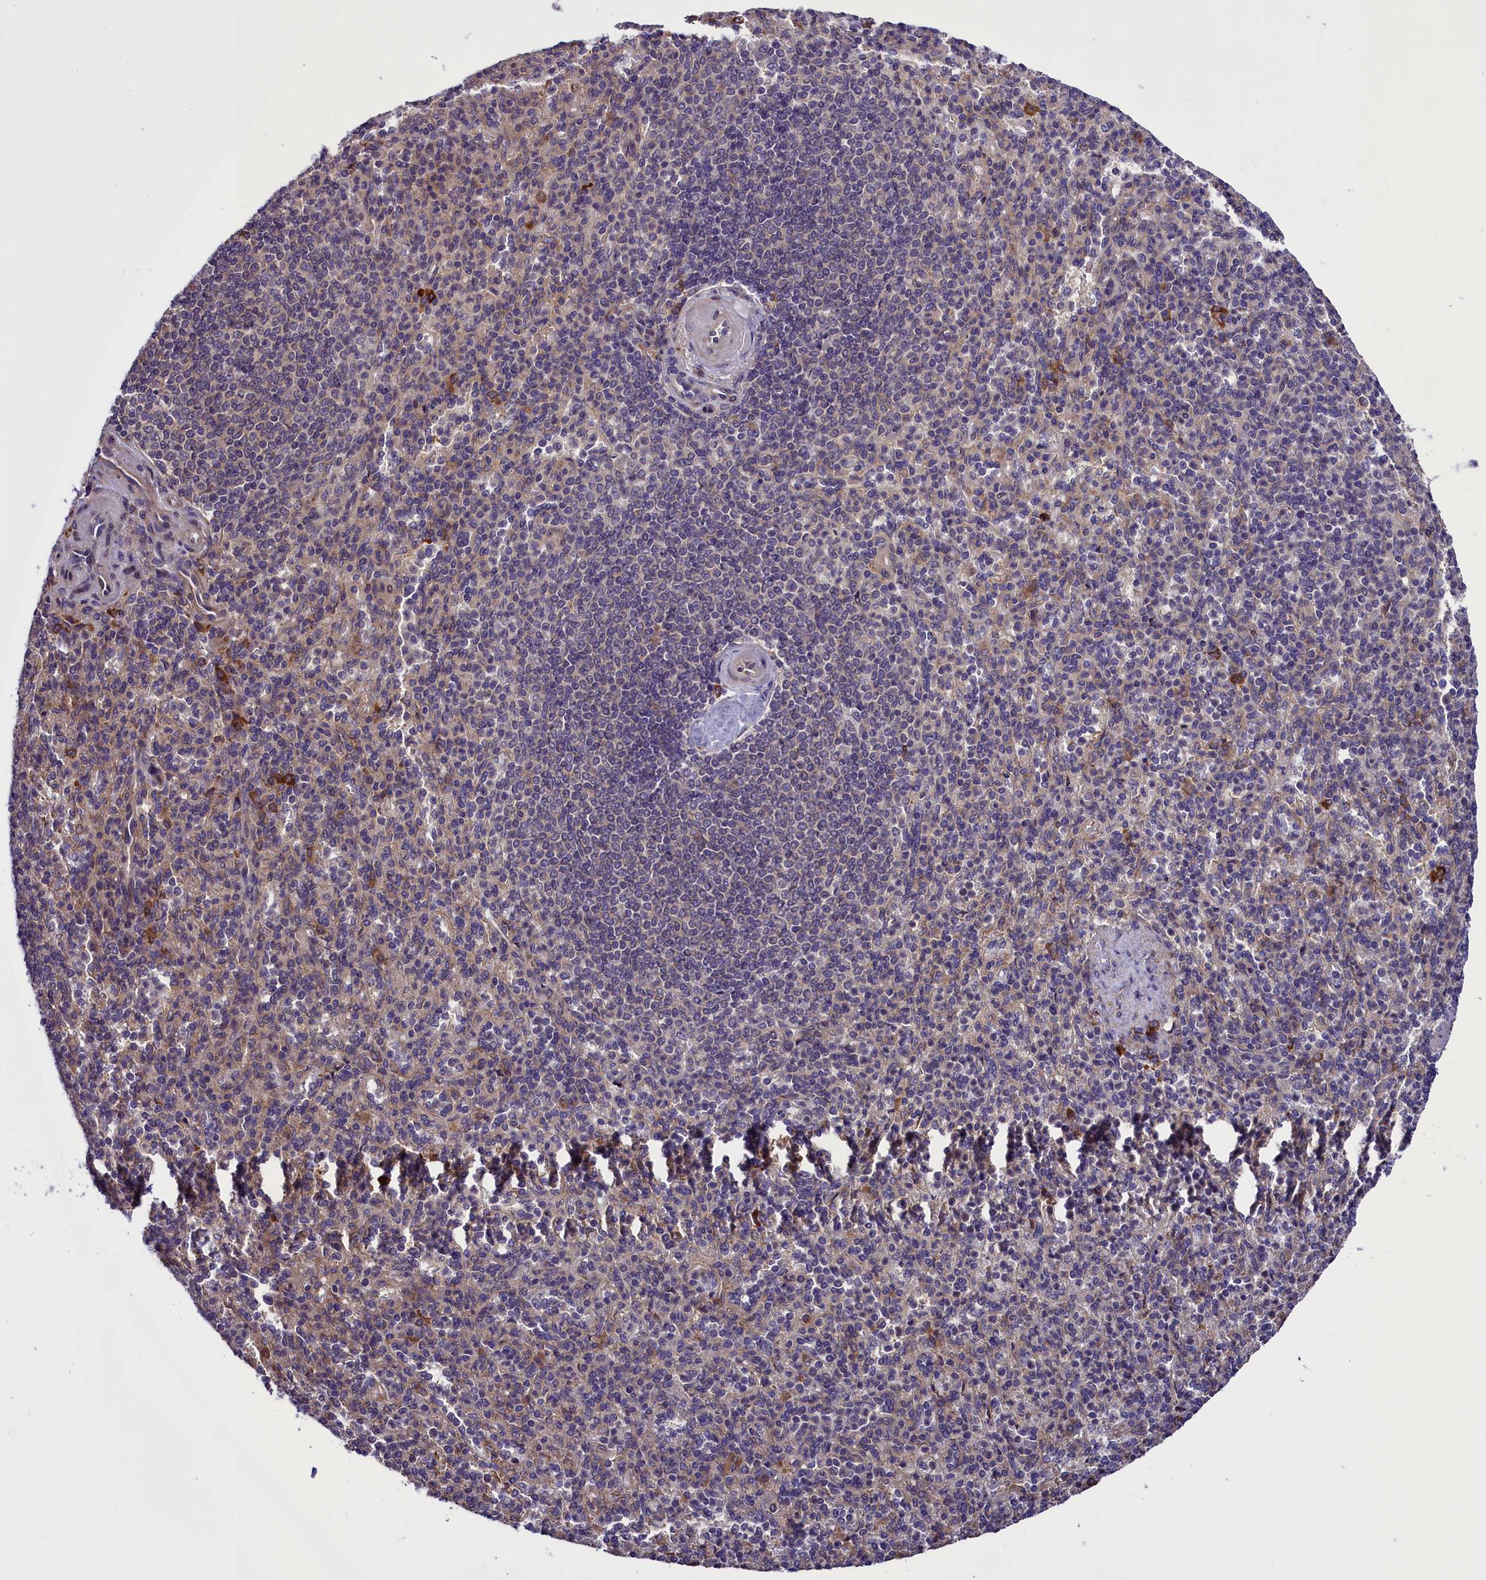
{"staining": {"intensity": "moderate", "quantity": "25%-75%", "location": "cytoplasmic/membranous"}, "tissue": "spleen", "cell_type": "Cells in red pulp", "image_type": "normal", "snomed": [{"axis": "morphology", "description": "Normal tissue, NOS"}, {"axis": "topography", "description": "Spleen"}], "caption": "This photomicrograph displays IHC staining of unremarkable human spleen, with medium moderate cytoplasmic/membranous staining in approximately 25%-75% of cells in red pulp.", "gene": "ABCC10", "patient": {"sex": "female", "age": 74}}